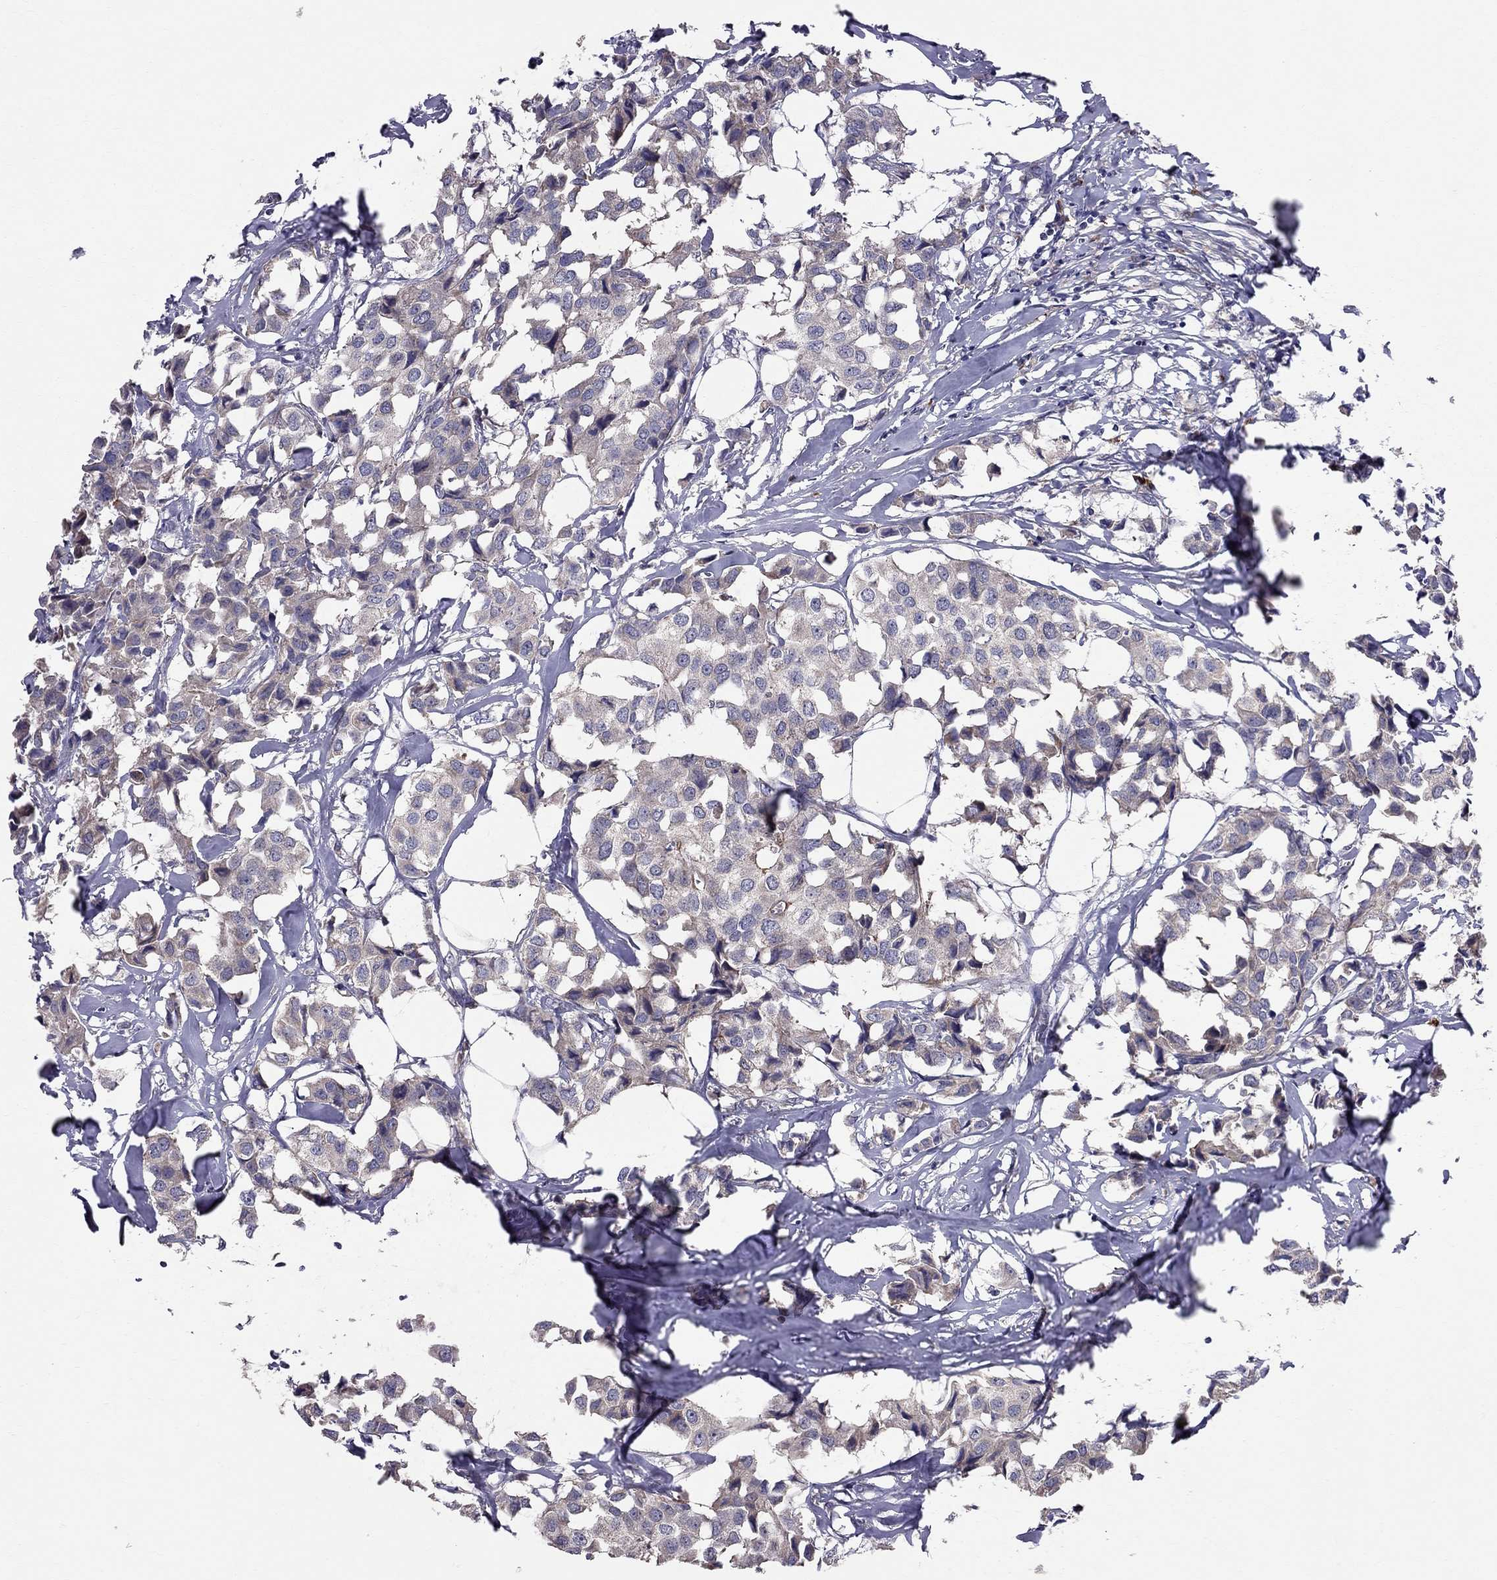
{"staining": {"intensity": "weak", "quantity": "<25%", "location": "cytoplasmic/membranous"}, "tissue": "breast cancer", "cell_type": "Tumor cells", "image_type": "cancer", "snomed": [{"axis": "morphology", "description": "Duct carcinoma"}, {"axis": "topography", "description": "Breast"}], "caption": "DAB (3,3'-diaminobenzidine) immunohistochemical staining of breast cancer shows no significant positivity in tumor cells. (Brightfield microscopy of DAB (3,3'-diaminobenzidine) IHC at high magnification).", "gene": "PIK3CG", "patient": {"sex": "female", "age": 80}}